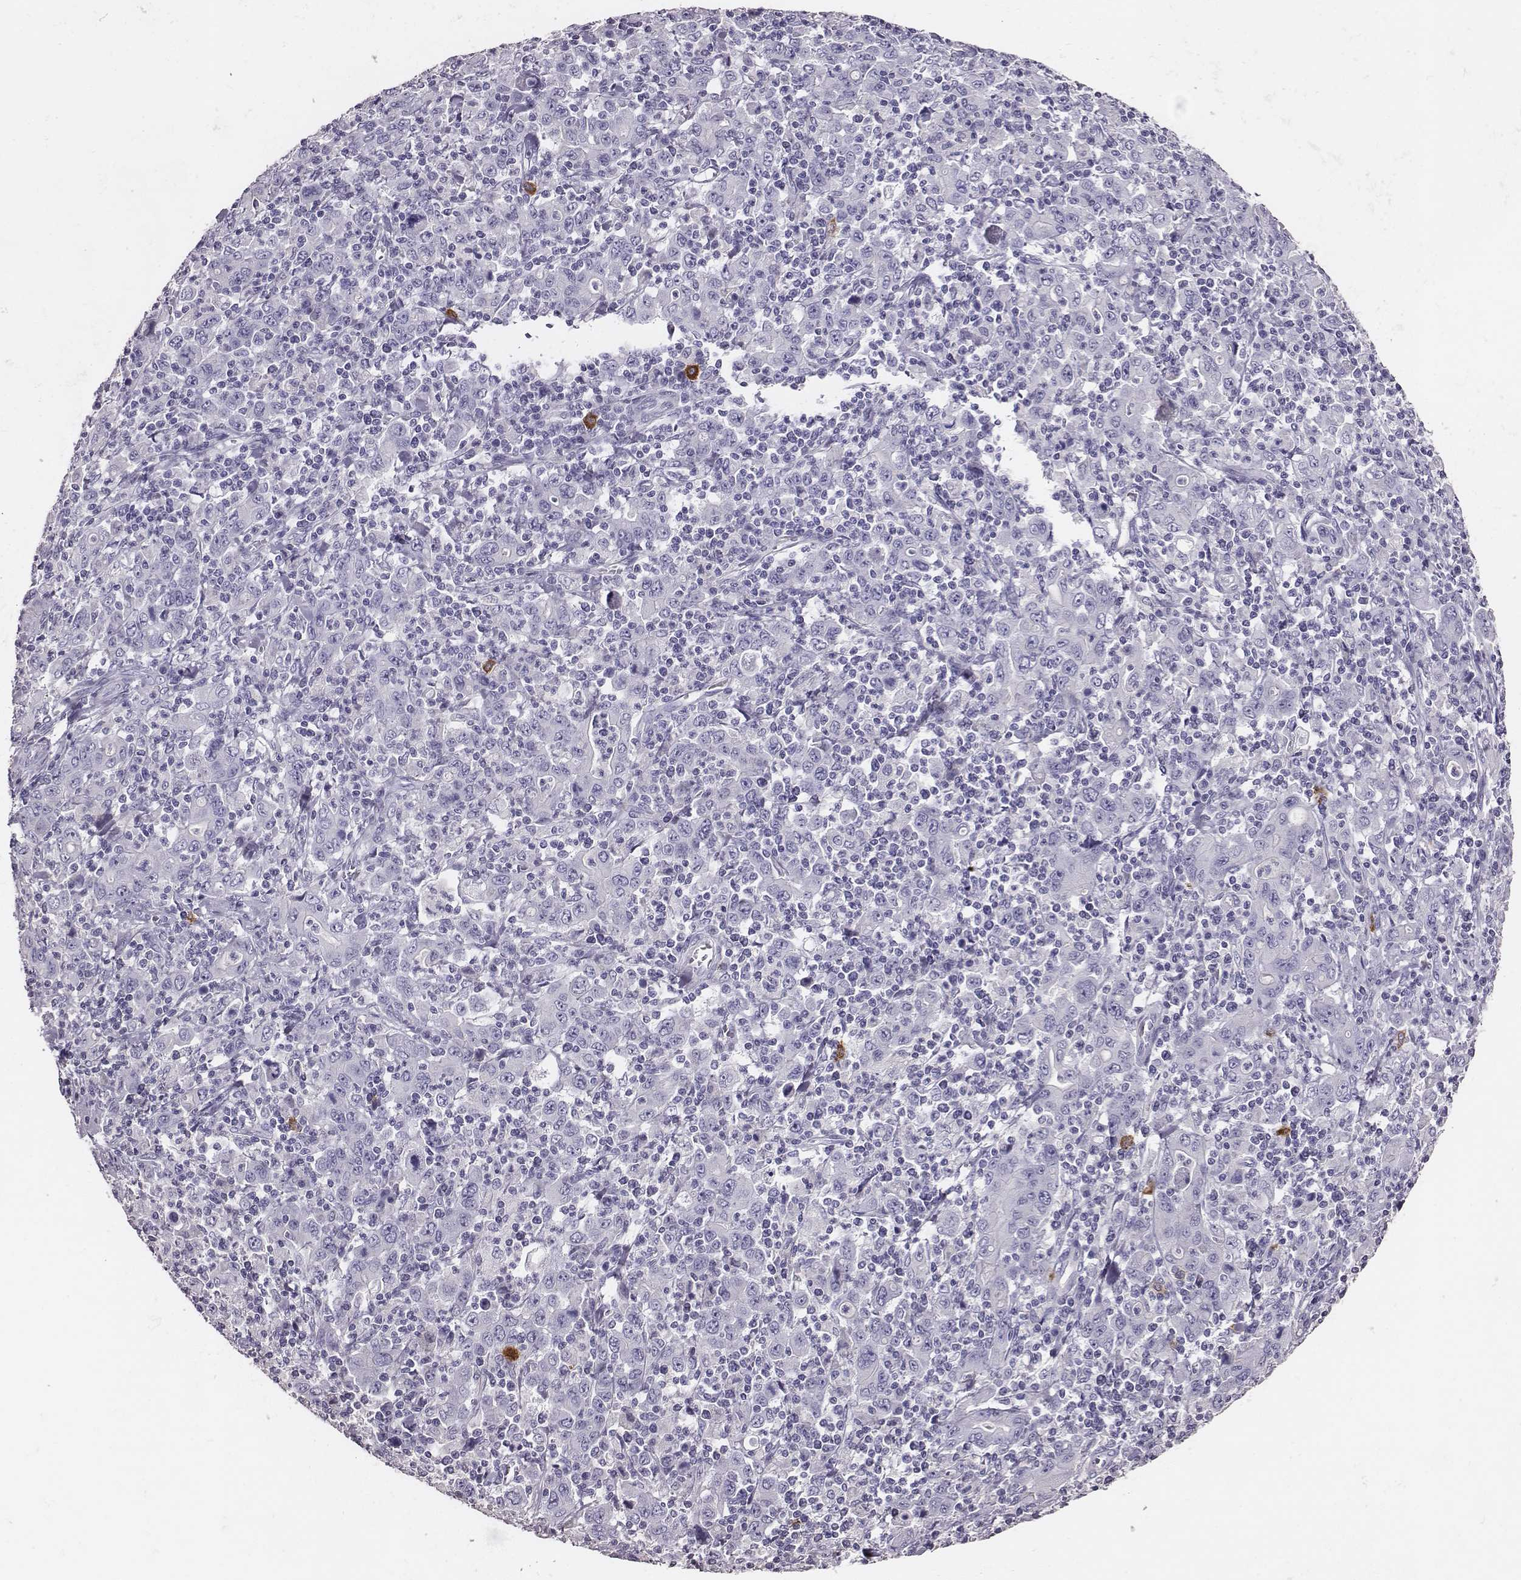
{"staining": {"intensity": "negative", "quantity": "none", "location": "none"}, "tissue": "stomach cancer", "cell_type": "Tumor cells", "image_type": "cancer", "snomed": [{"axis": "morphology", "description": "Adenocarcinoma, NOS"}, {"axis": "topography", "description": "Stomach, upper"}], "caption": "A histopathology image of human adenocarcinoma (stomach) is negative for staining in tumor cells.", "gene": "P2RY10", "patient": {"sex": "male", "age": 69}}